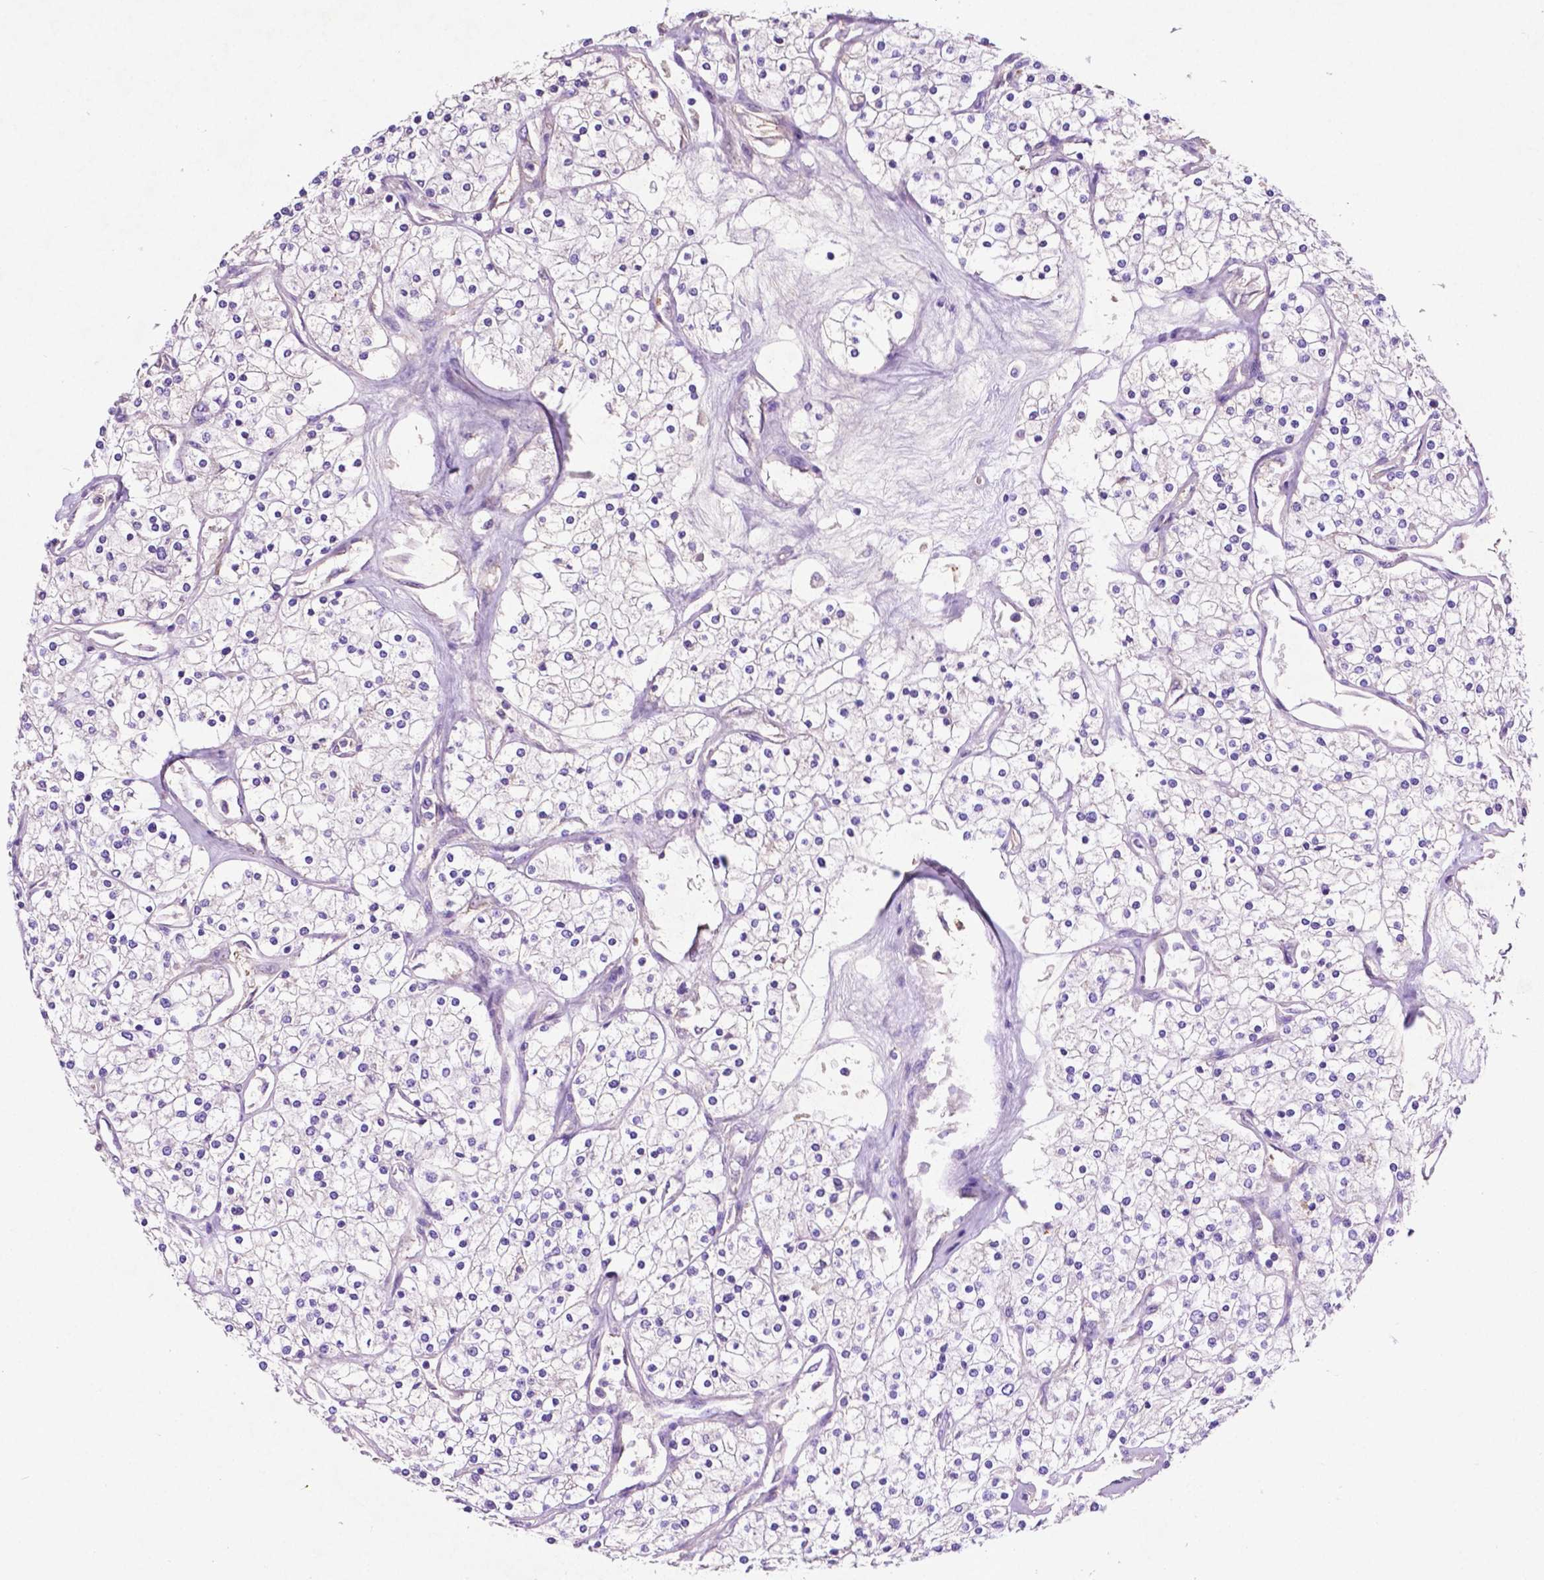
{"staining": {"intensity": "negative", "quantity": "none", "location": "none"}, "tissue": "renal cancer", "cell_type": "Tumor cells", "image_type": "cancer", "snomed": [{"axis": "morphology", "description": "Adenocarcinoma, NOS"}, {"axis": "topography", "description": "Kidney"}], "caption": "Immunohistochemical staining of renal cancer (adenocarcinoma) reveals no significant expression in tumor cells. (Stains: DAB (3,3'-diaminobenzidine) immunohistochemistry (IHC) with hematoxylin counter stain, Microscopy: brightfield microscopy at high magnification).", "gene": "GDPD5", "patient": {"sex": "male", "age": 80}}